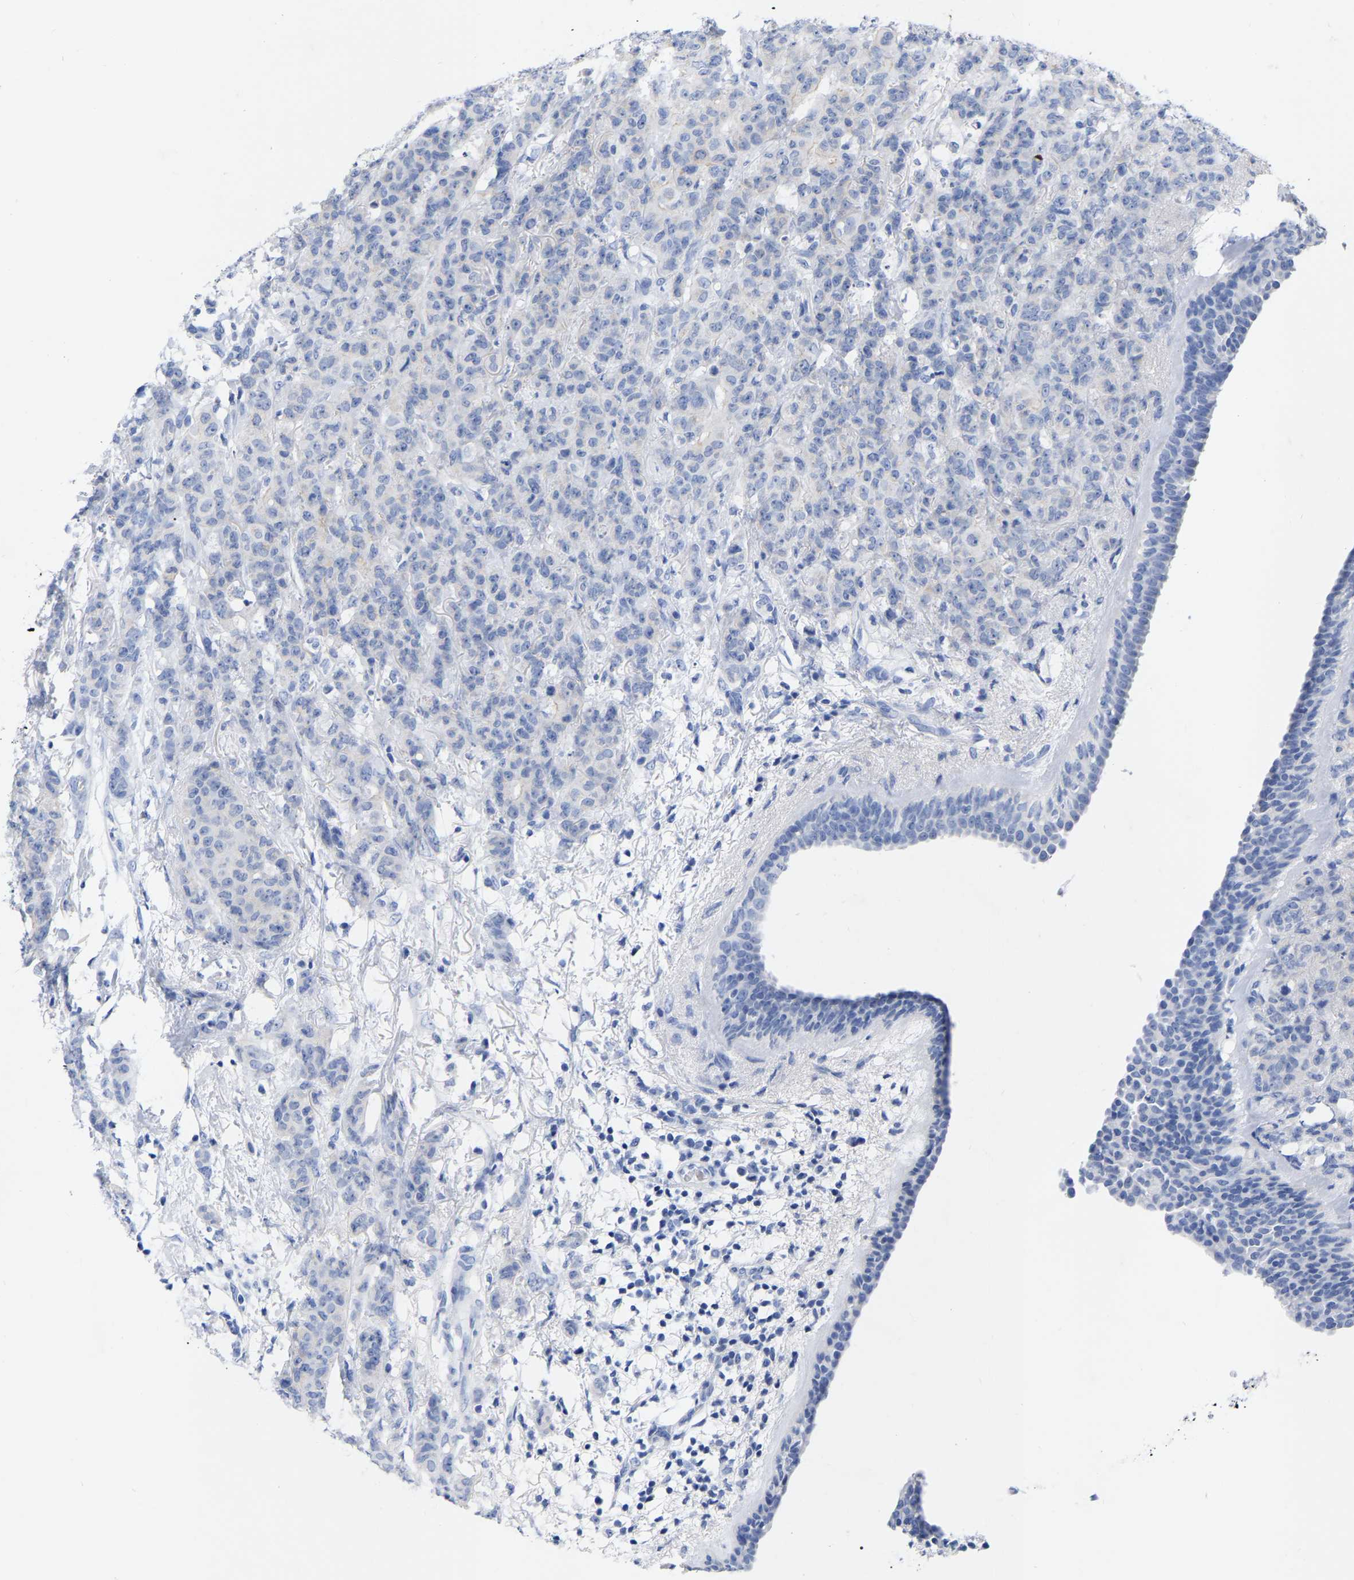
{"staining": {"intensity": "negative", "quantity": "none", "location": "none"}, "tissue": "breast cancer", "cell_type": "Tumor cells", "image_type": "cancer", "snomed": [{"axis": "morphology", "description": "Normal tissue, NOS"}, {"axis": "morphology", "description": "Duct carcinoma"}, {"axis": "topography", "description": "Breast"}], "caption": "Immunohistochemistry photomicrograph of neoplastic tissue: human breast cancer stained with DAB demonstrates no significant protein positivity in tumor cells.", "gene": "ZNF629", "patient": {"sex": "female", "age": 40}}